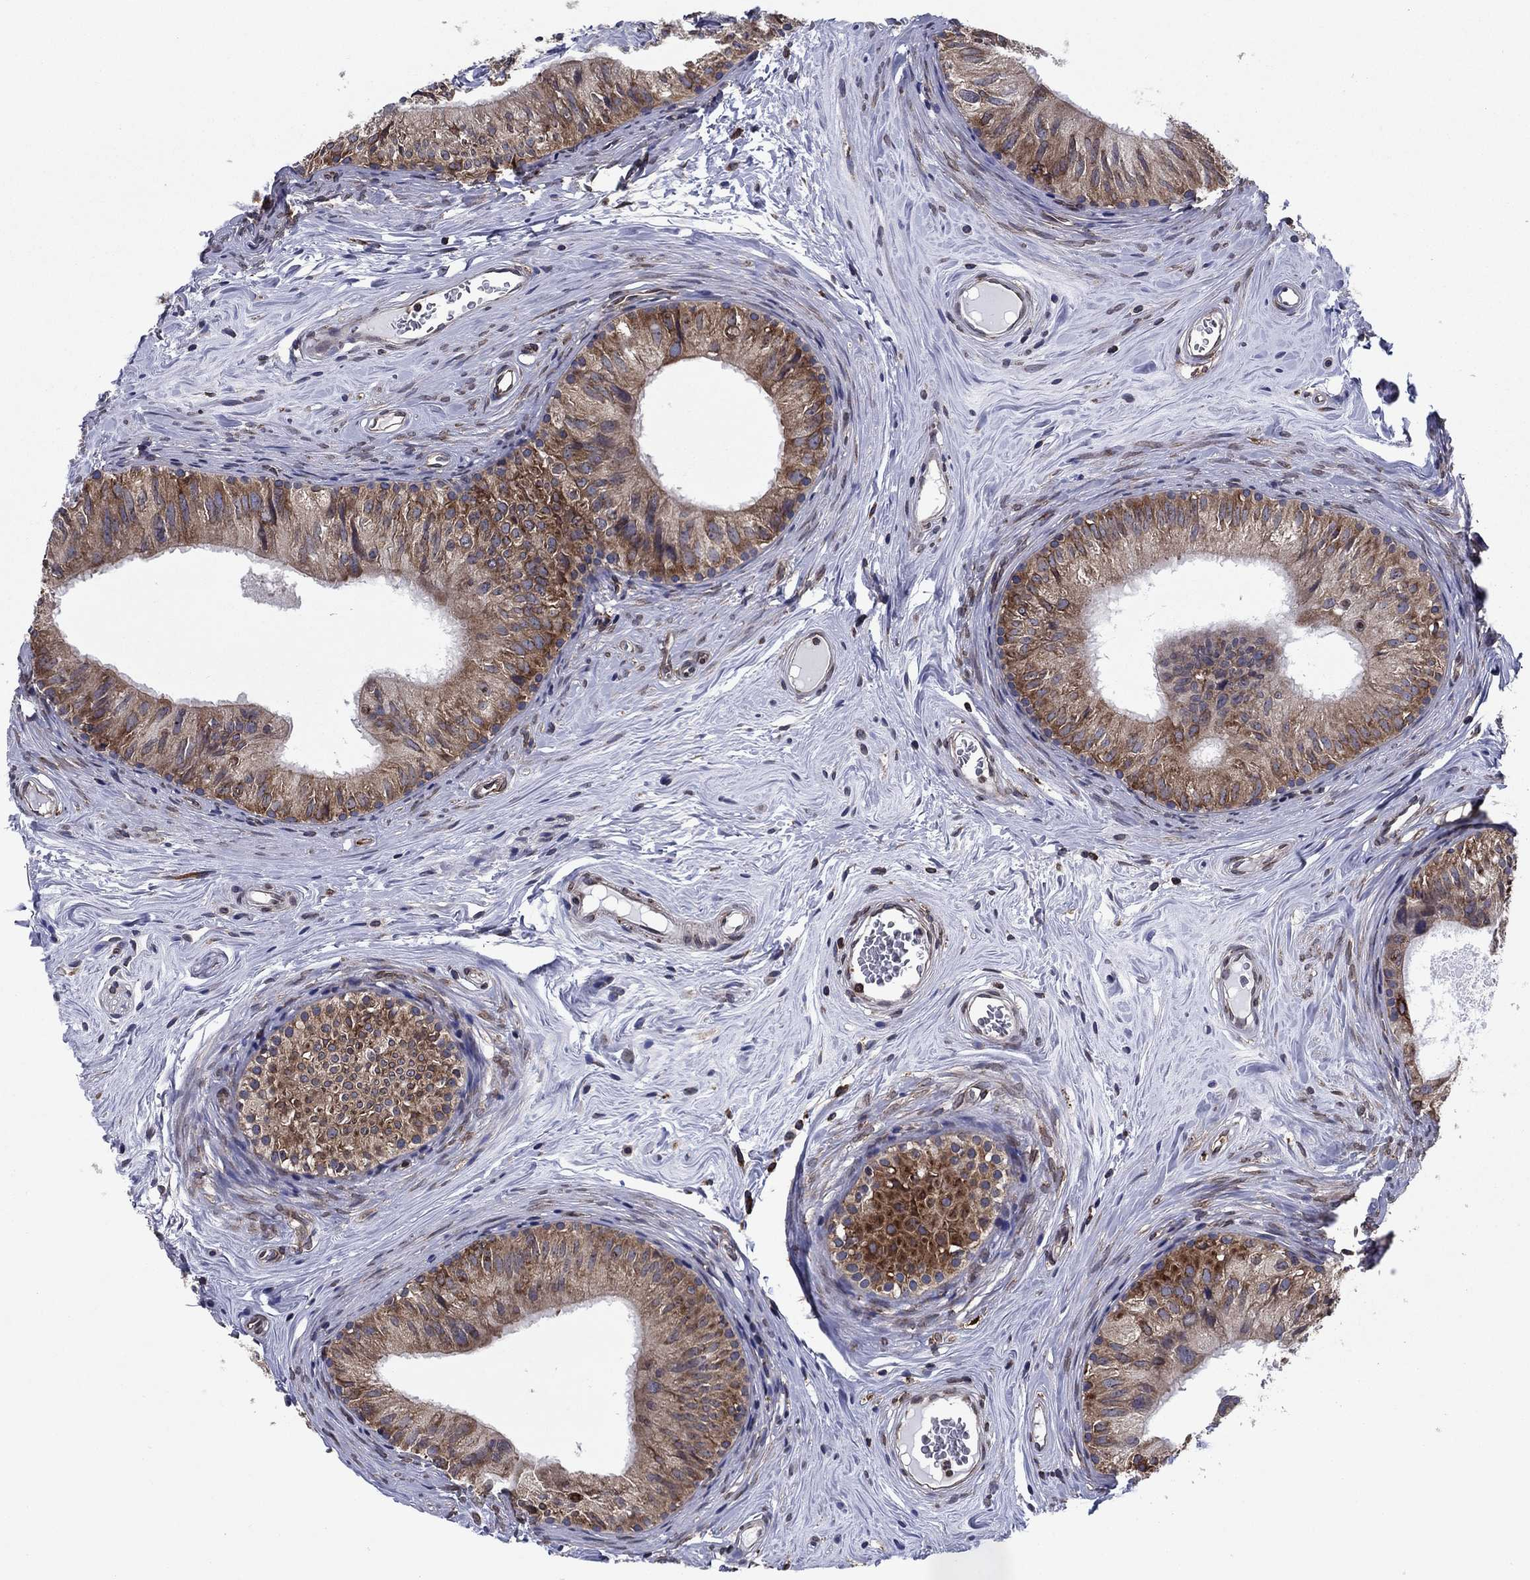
{"staining": {"intensity": "moderate", "quantity": ">75%", "location": "cytoplasmic/membranous"}, "tissue": "epididymis", "cell_type": "Glandular cells", "image_type": "normal", "snomed": [{"axis": "morphology", "description": "Normal tissue, NOS"}, {"axis": "topography", "description": "Epididymis"}], "caption": "A brown stain shows moderate cytoplasmic/membranous staining of a protein in glandular cells of benign epididymis.", "gene": "YBX1", "patient": {"sex": "male", "age": 52}}